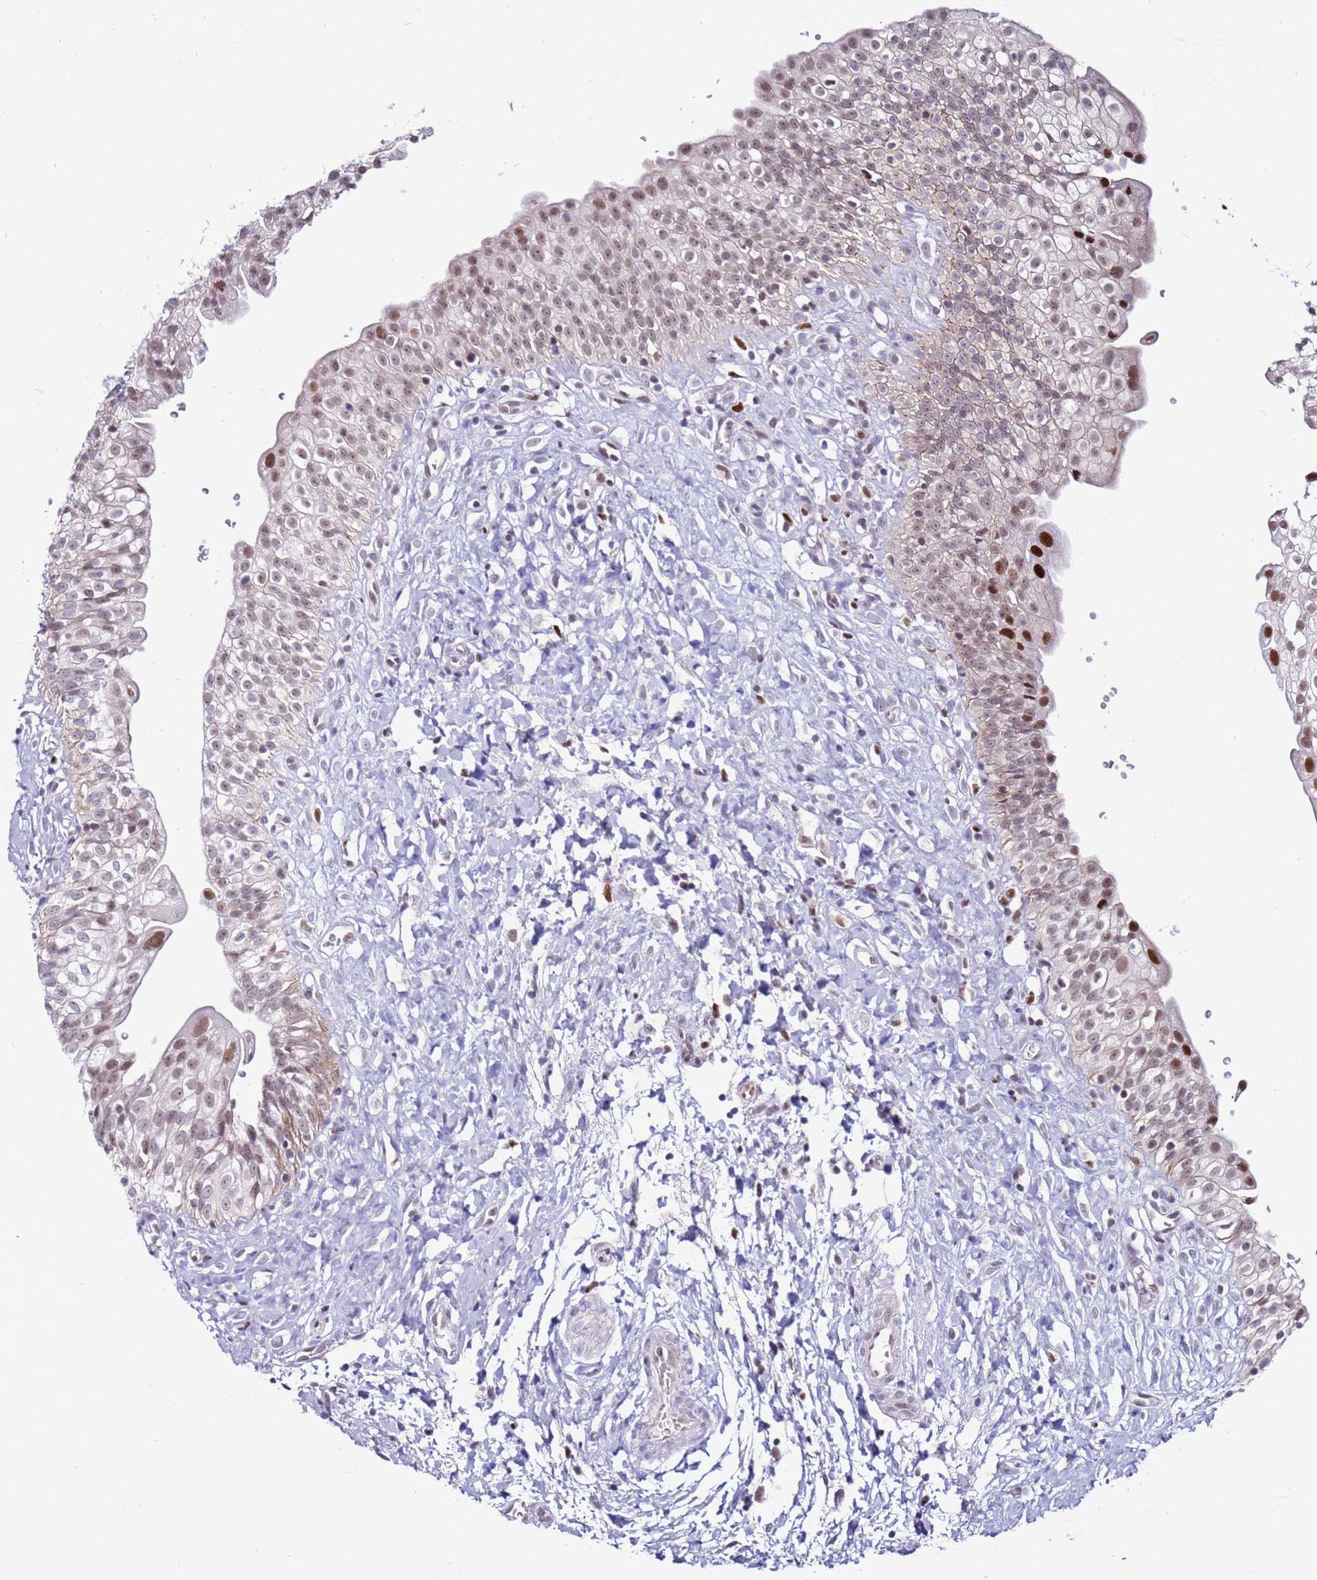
{"staining": {"intensity": "strong", "quantity": "25%-75%", "location": "nuclear"}, "tissue": "urinary bladder", "cell_type": "Urothelial cells", "image_type": "normal", "snomed": [{"axis": "morphology", "description": "Normal tissue, NOS"}, {"axis": "topography", "description": "Urinary bladder"}], "caption": "Urinary bladder stained with a brown dye shows strong nuclear positive expression in approximately 25%-75% of urothelial cells.", "gene": "KPNA4", "patient": {"sex": "male", "age": 51}}